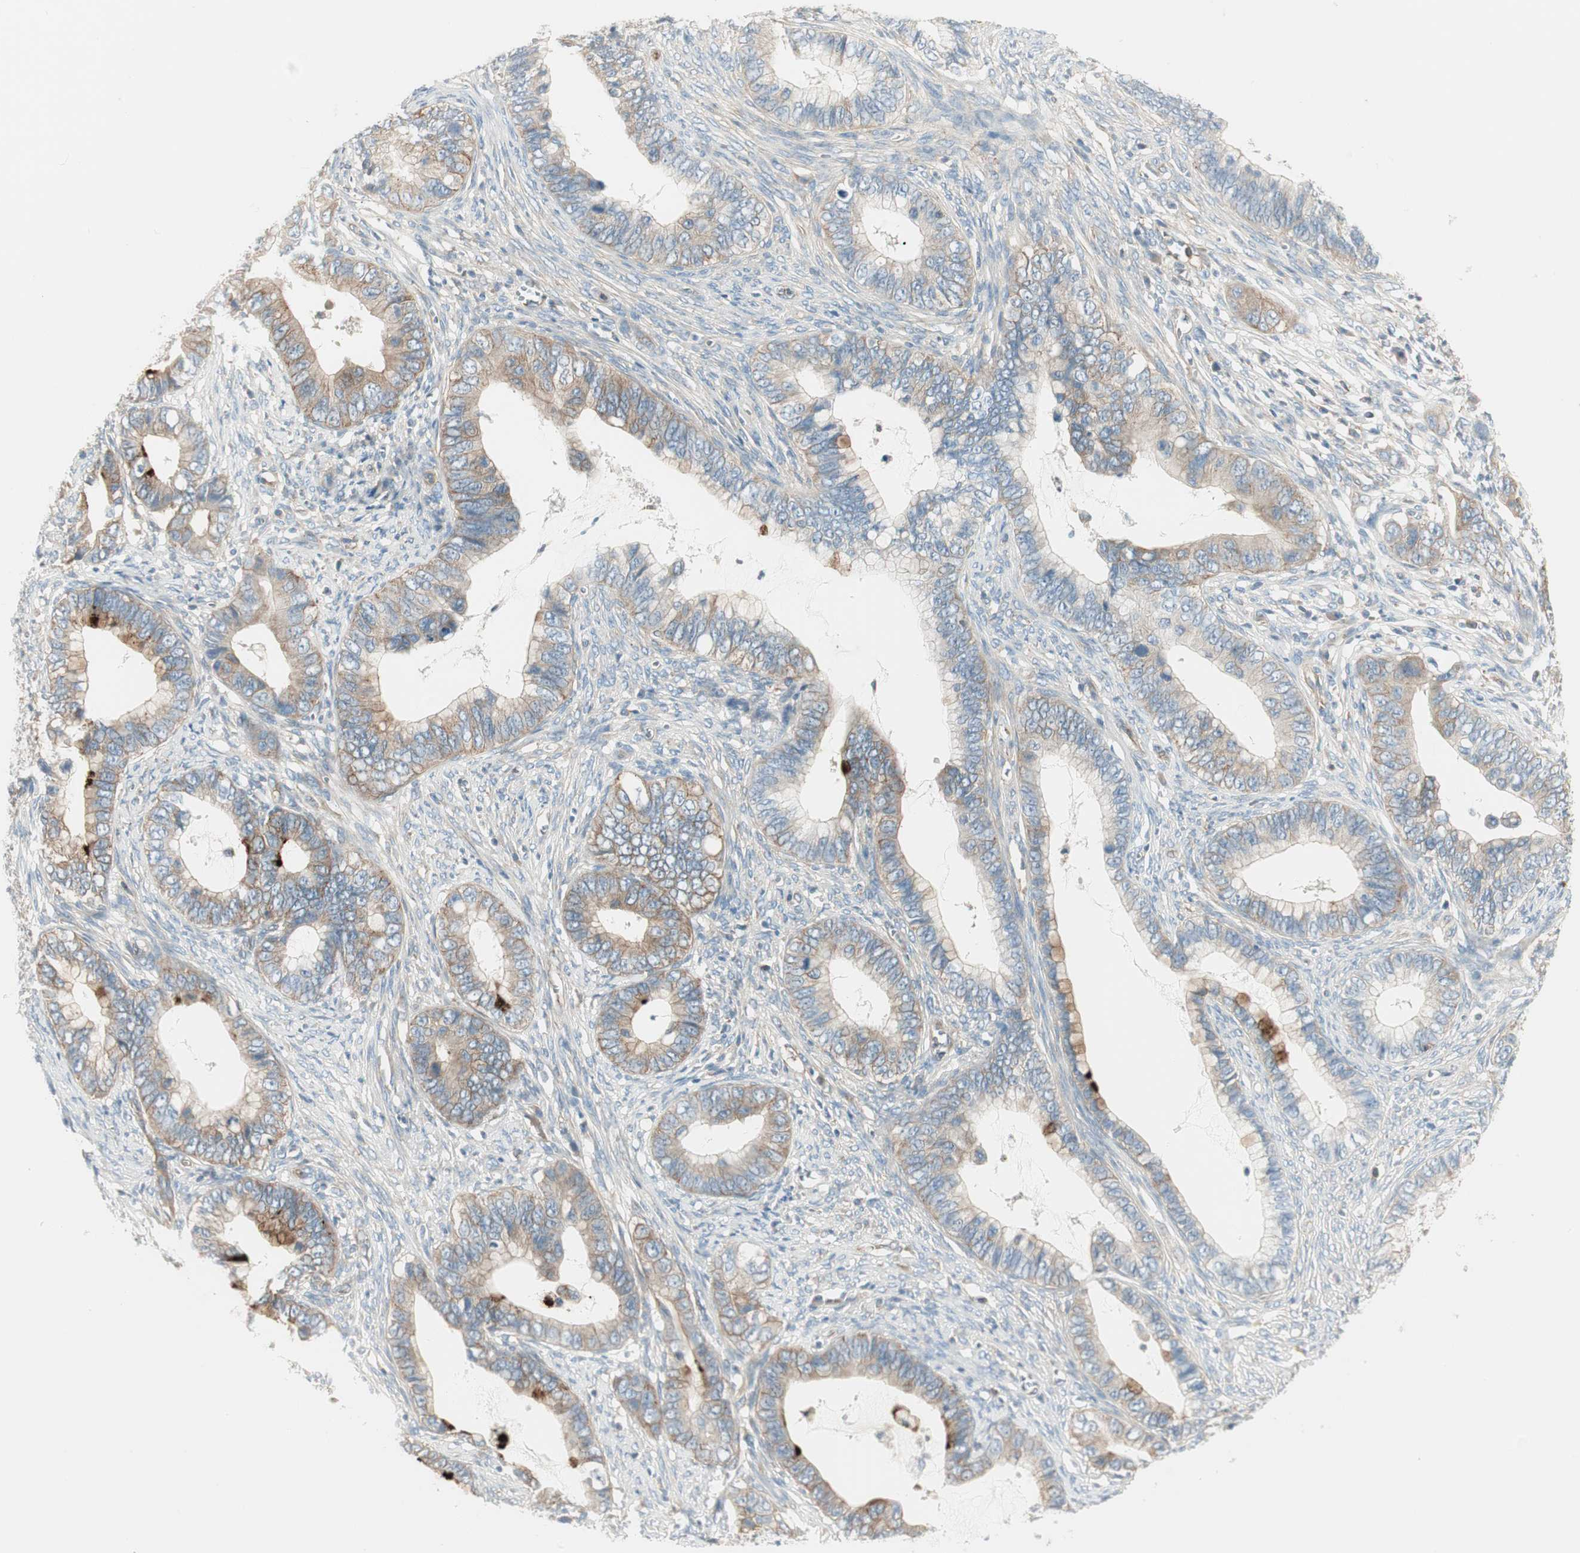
{"staining": {"intensity": "weak", "quantity": ">75%", "location": "cytoplasmic/membranous"}, "tissue": "cervical cancer", "cell_type": "Tumor cells", "image_type": "cancer", "snomed": [{"axis": "morphology", "description": "Adenocarcinoma, NOS"}, {"axis": "topography", "description": "Cervix"}], "caption": "Protein expression analysis of cervical cancer reveals weak cytoplasmic/membranous expression in approximately >75% of tumor cells.", "gene": "AGFG1", "patient": {"sex": "female", "age": 44}}